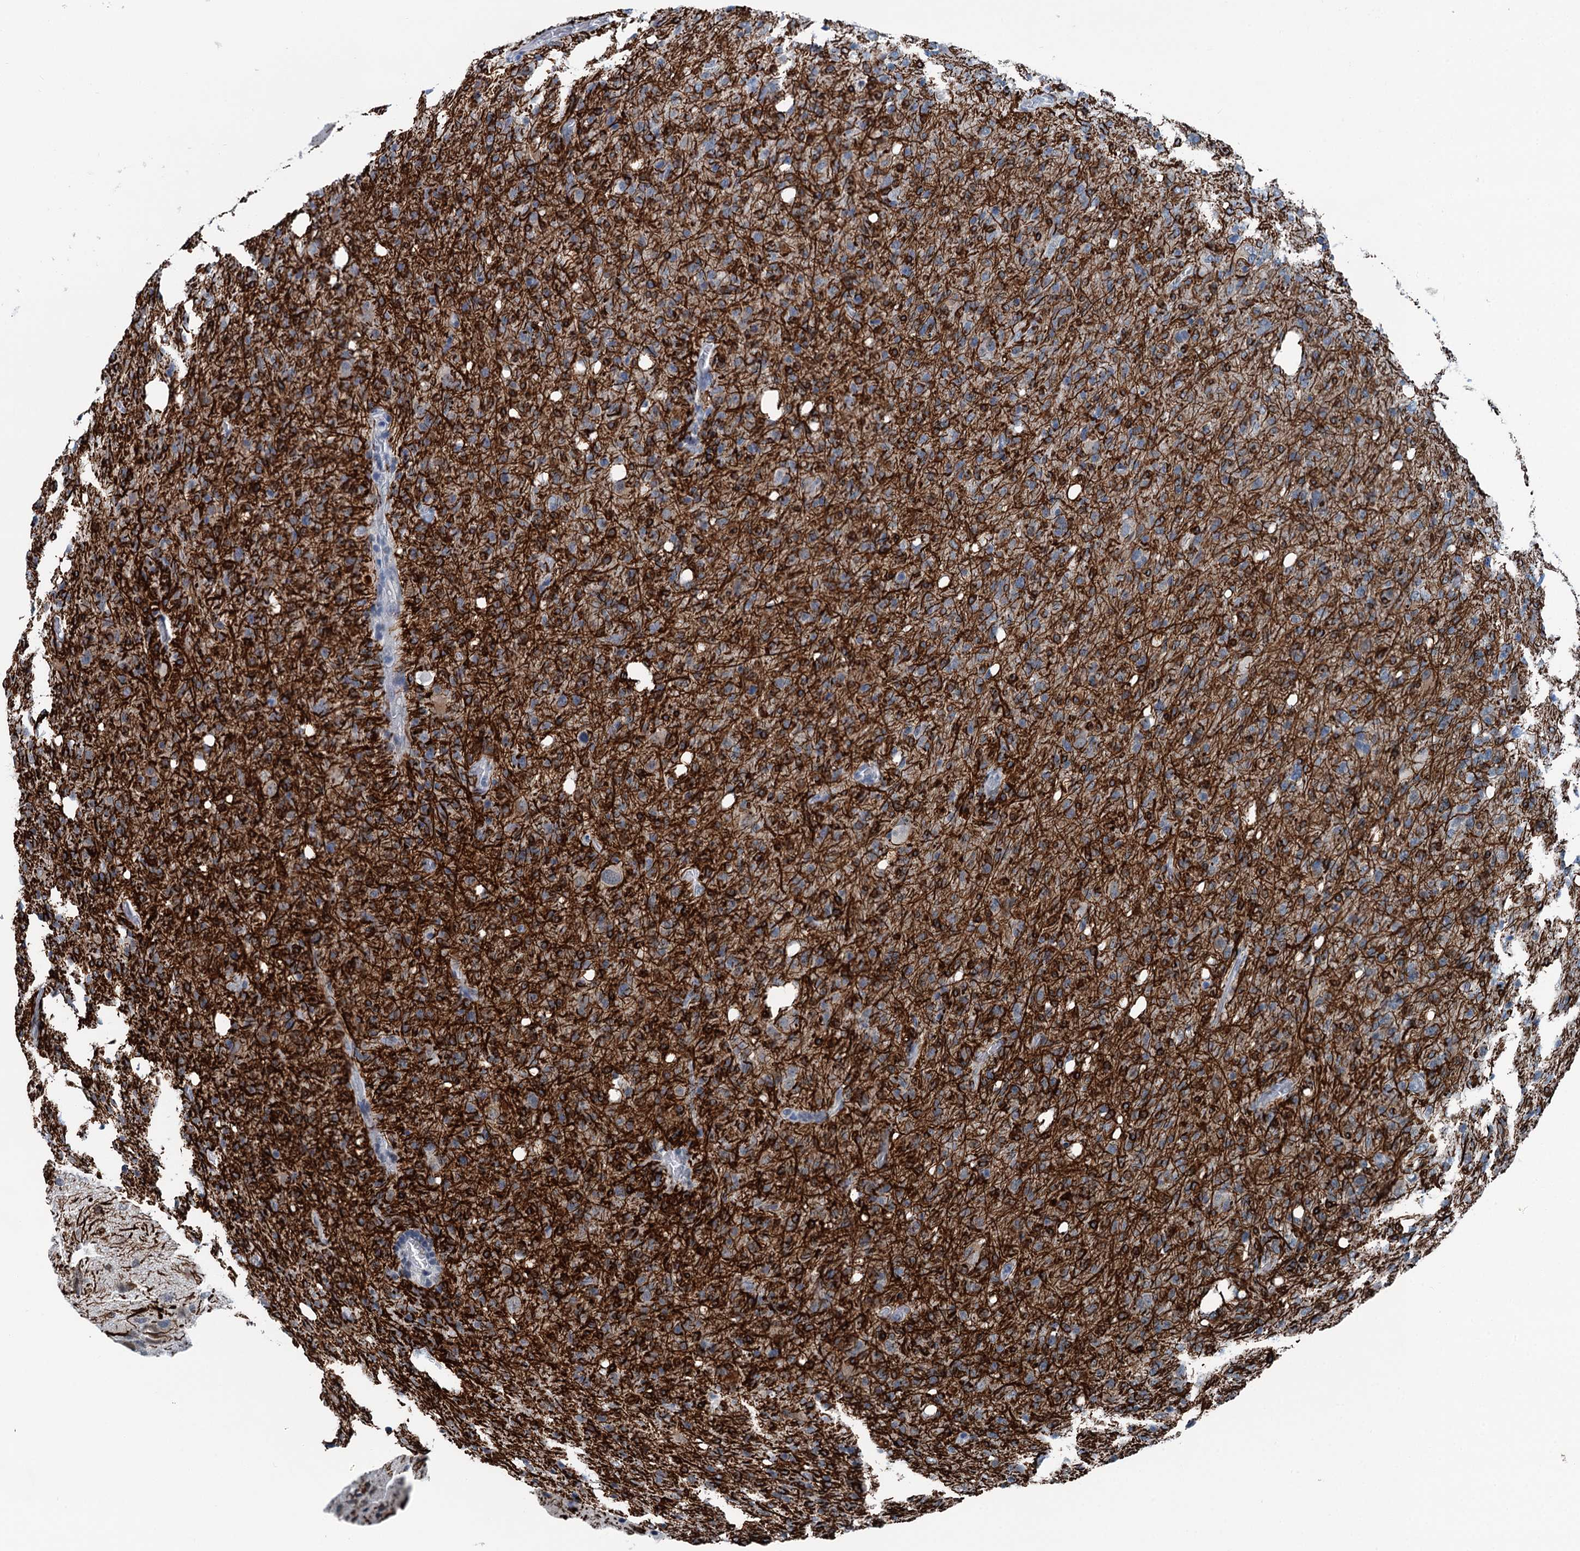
{"staining": {"intensity": "negative", "quantity": "none", "location": "none"}, "tissue": "glioma", "cell_type": "Tumor cells", "image_type": "cancer", "snomed": [{"axis": "morphology", "description": "Glioma, malignant, High grade"}, {"axis": "topography", "description": "Brain"}], "caption": "A high-resolution photomicrograph shows IHC staining of glioma, which shows no significant staining in tumor cells.", "gene": "TRPT1", "patient": {"sex": "female", "age": 57}}